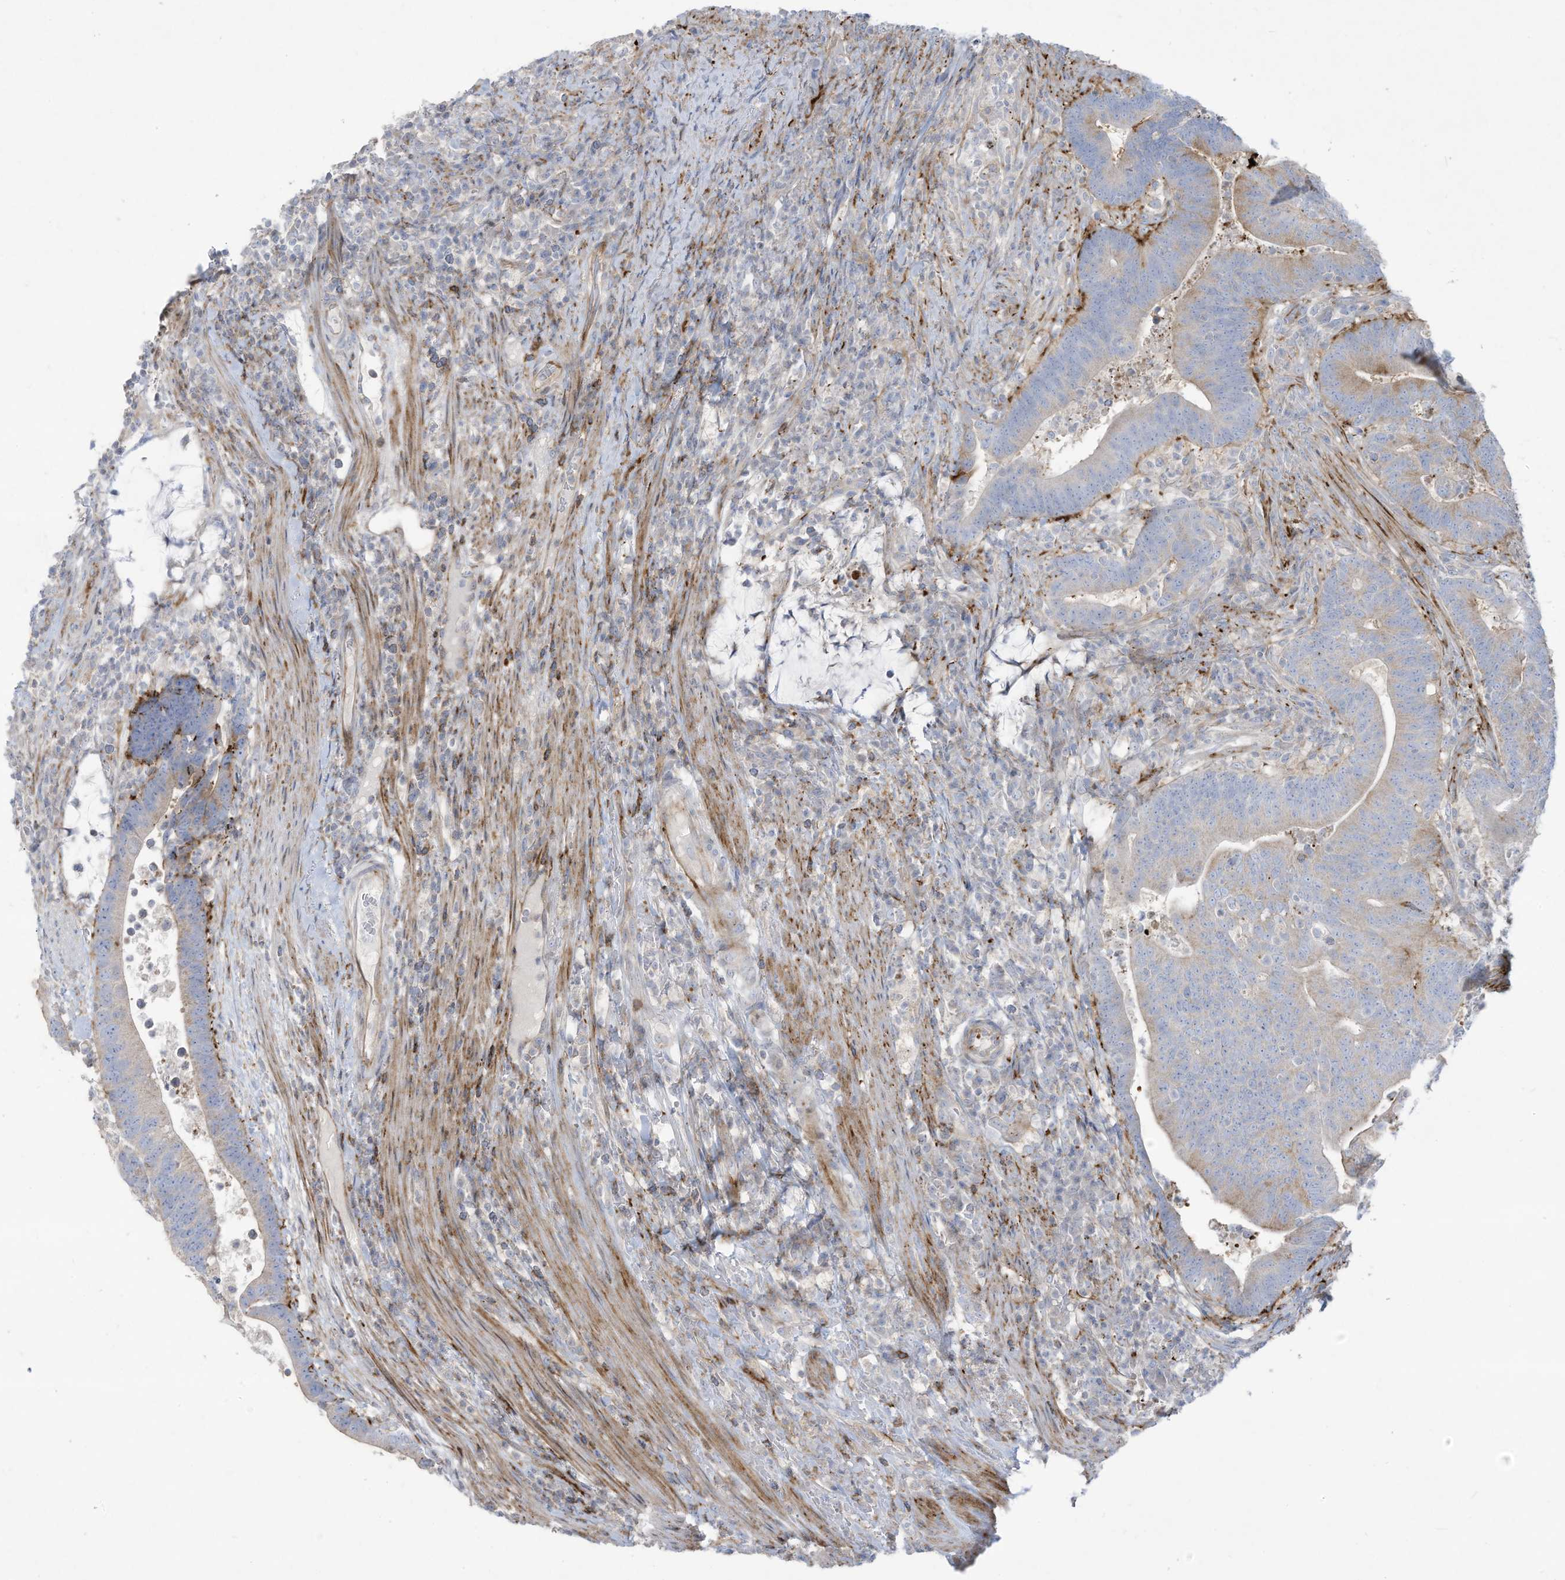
{"staining": {"intensity": "moderate", "quantity": "25%-75%", "location": "cytoplasmic/membranous"}, "tissue": "colorectal cancer", "cell_type": "Tumor cells", "image_type": "cancer", "snomed": [{"axis": "morphology", "description": "Adenocarcinoma, NOS"}, {"axis": "topography", "description": "Colon"}], "caption": "Colorectal cancer (adenocarcinoma) stained with a brown dye exhibits moderate cytoplasmic/membranous positive staining in approximately 25%-75% of tumor cells.", "gene": "THNSL2", "patient": {"sex": "female", "age": 66}}